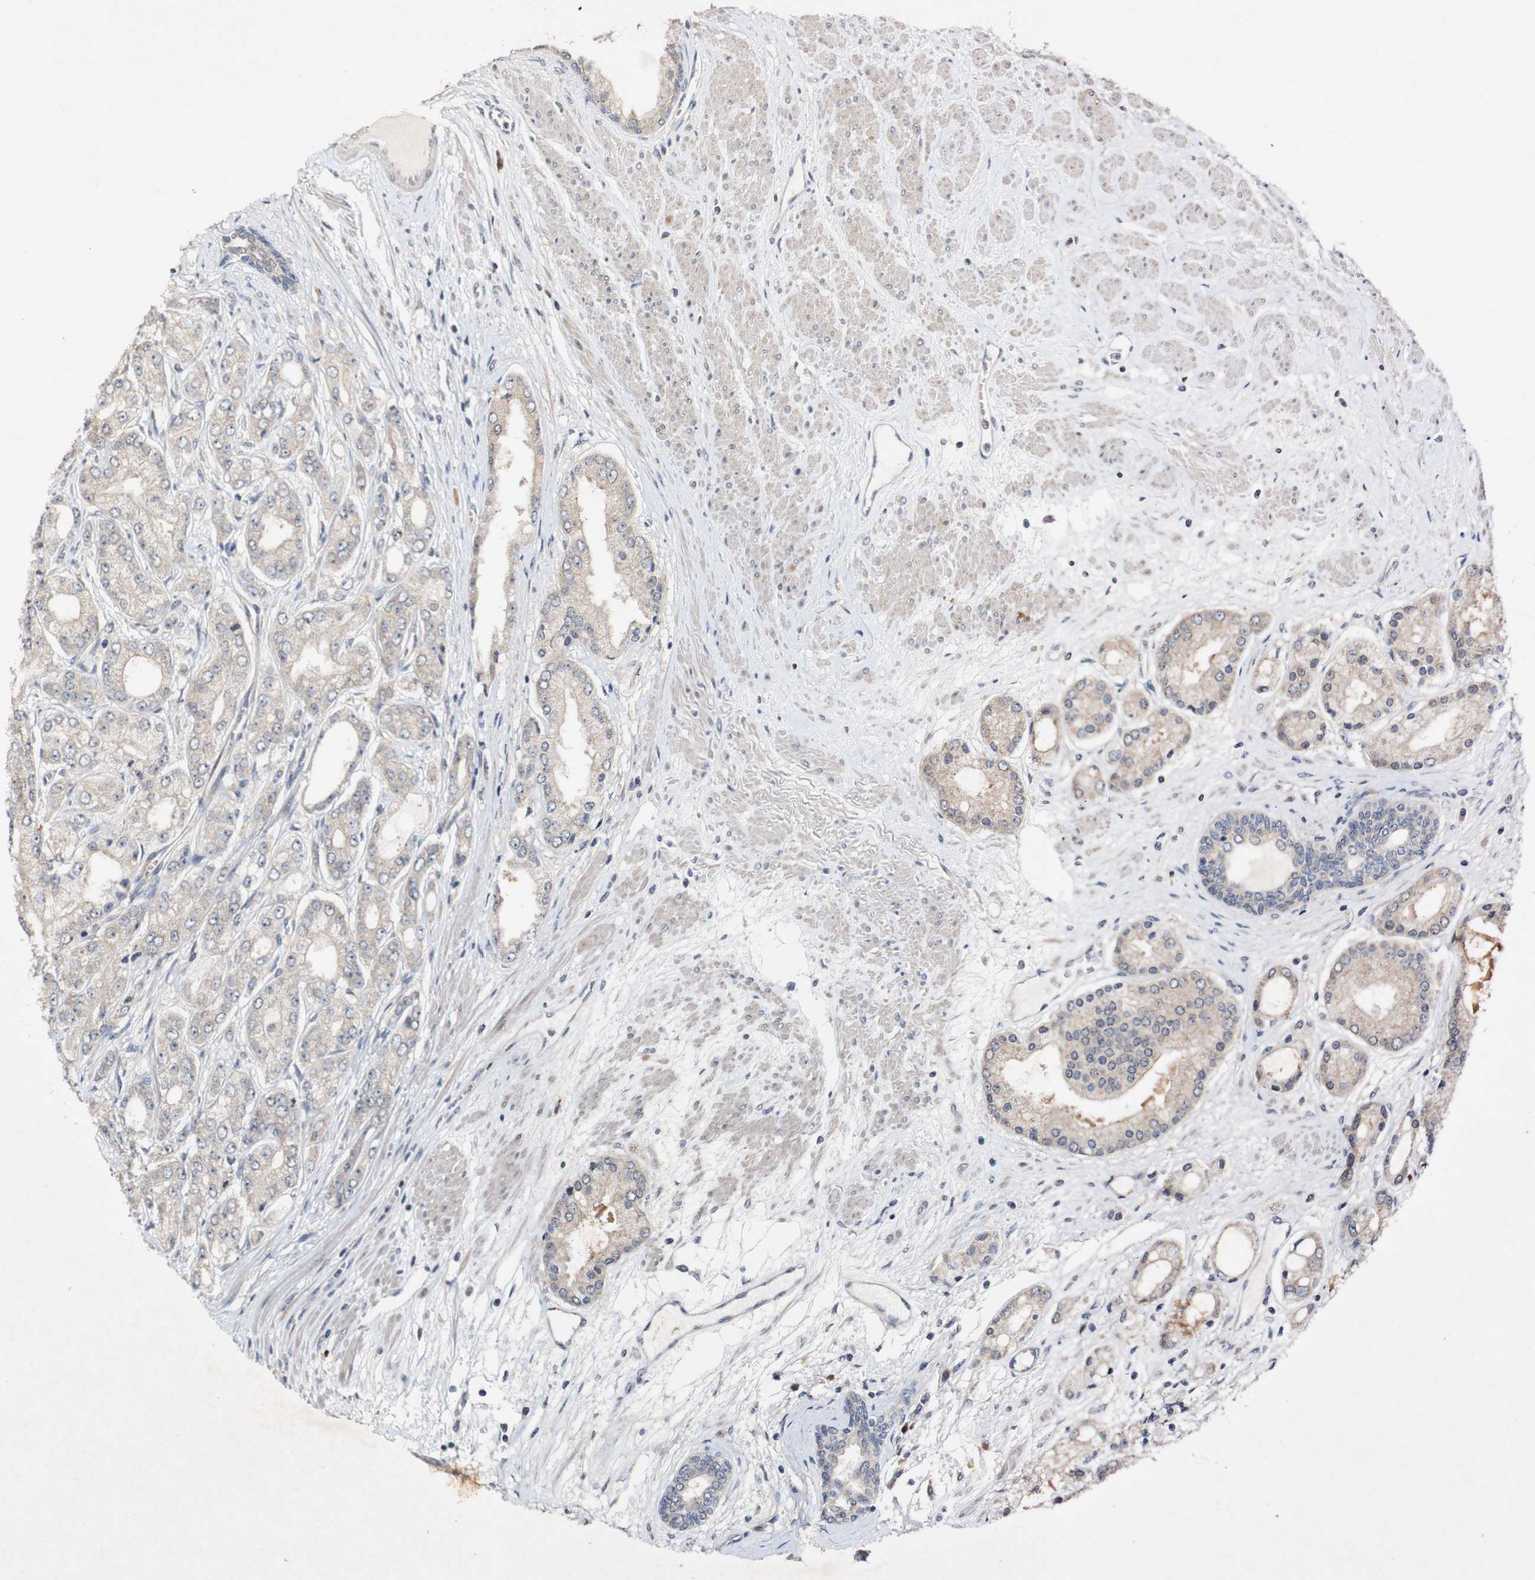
{"staining": {"intensity": "weak", "quantity": ">75%", "location": "cytoplasmic/membranous"}, "tissue": "prostate cancer", "cell_type": "Tumor cells", "image_type": "cancer", "snomed": [{"axis": "morphology", "description": "Adenocarcinoma, High grade"}, {"axis": "topography", "description": "Prostate"}], "caption": "Immunohistochemistry (DAB) staining of human adenocarcinoma (high-grade) (prostate) exhibits weak cytoplasmic/membranous protein positivity in approximately >75% of tumor cells. Nuclei are stained in blue.", "gene": "PIN1", "patient": {"sex": "male", "age": 59}}